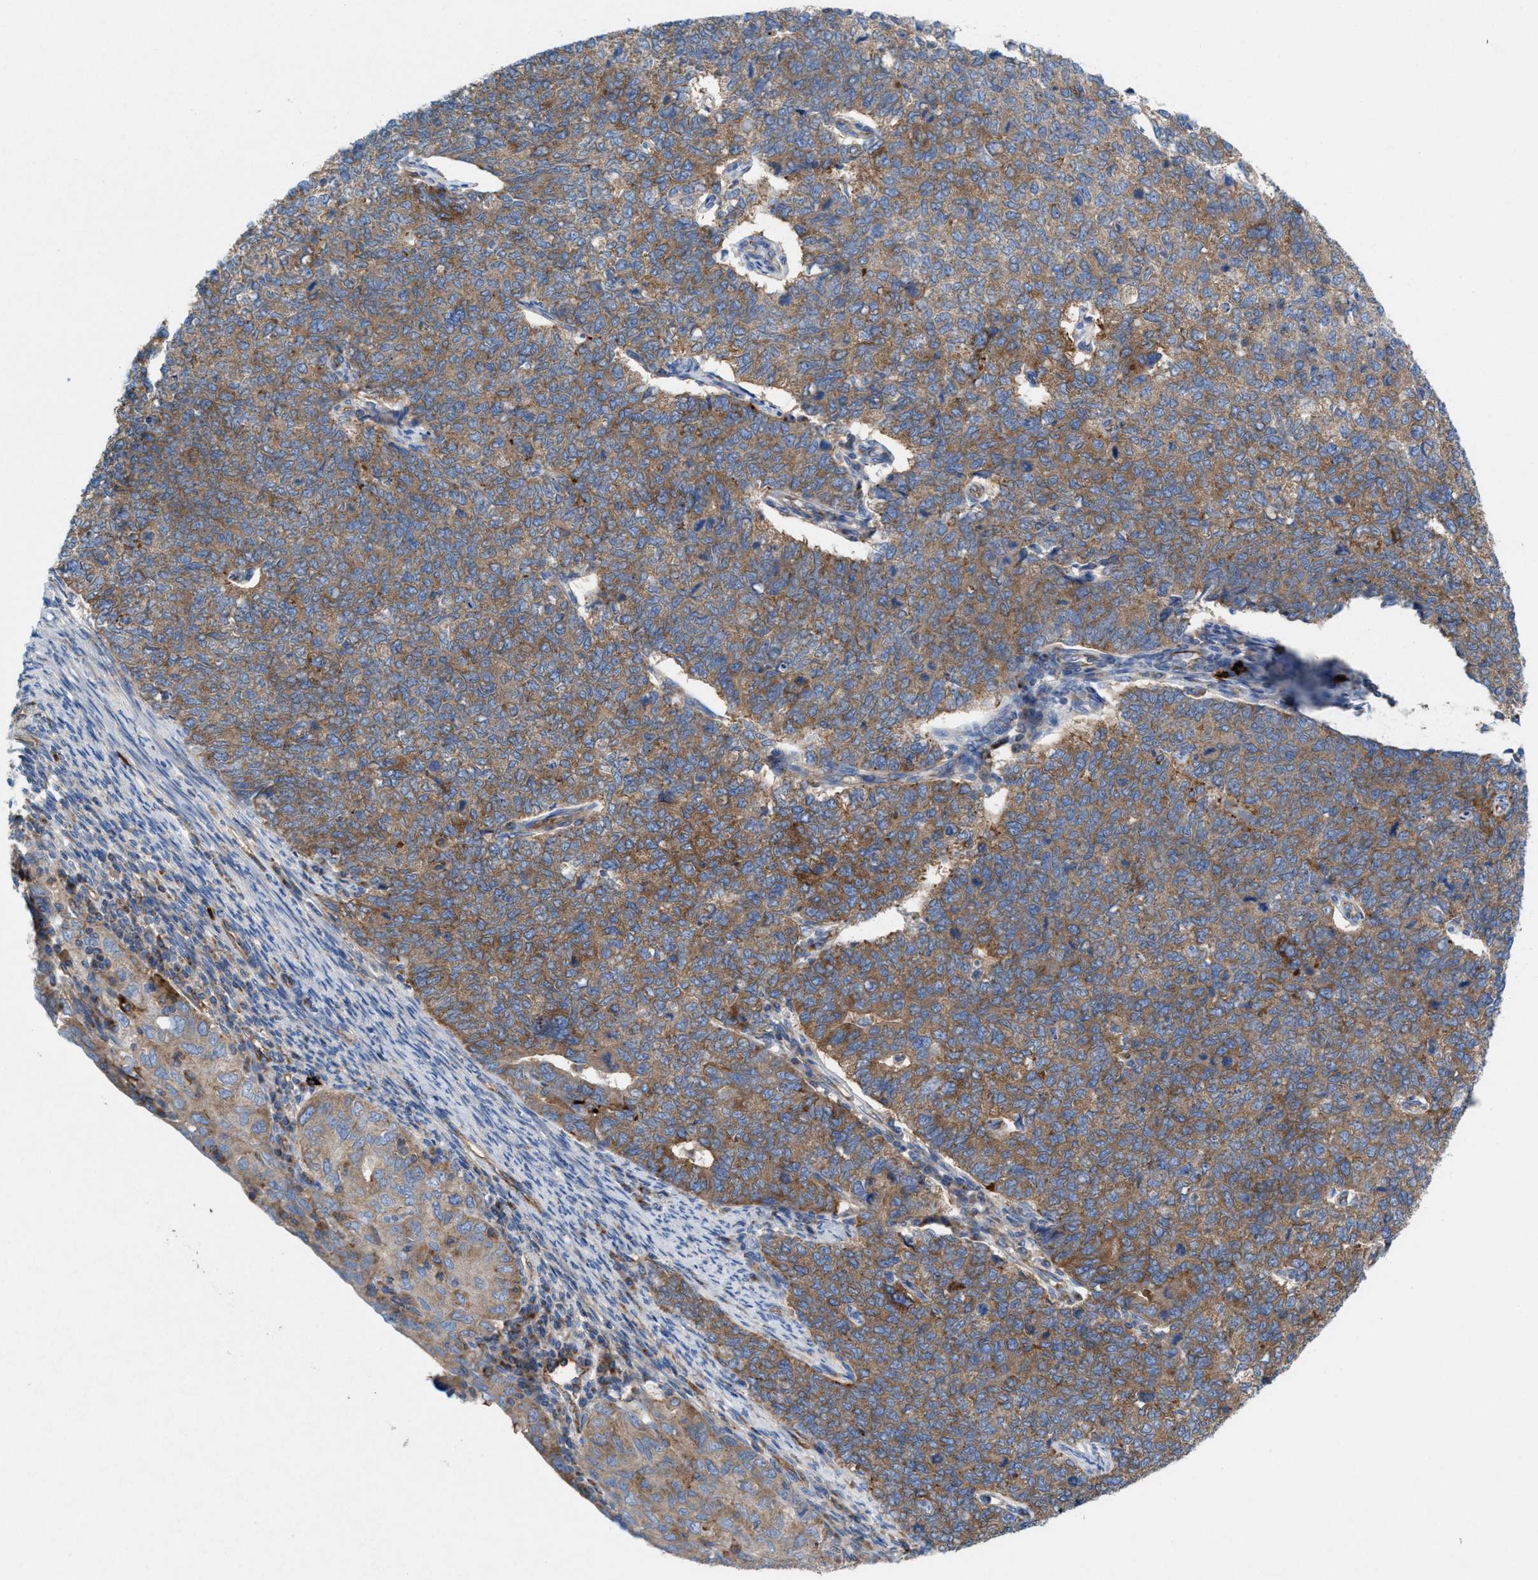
{"staining": {"intensity": "moderate", "quantity": ">75%", "location": "cytoplasmic/membranous"}, "tissue": "cervical cancer", "cell_type": "Tumor cells", "image_type": "cancer", "snomed": [{"axis": "morphology", "description": "Squamous cell carcinoma, NOS"}, {"axis": "topography", "description": "Cervix"}], "caption": "Human cervical cancer stained for a protein (brown) demonstrates moderate cytoplasmic/membranous positive expression in about >75% of tumor cells.", "gene": "NYAP1", "patient": {"sex": "female", "age": 63}}